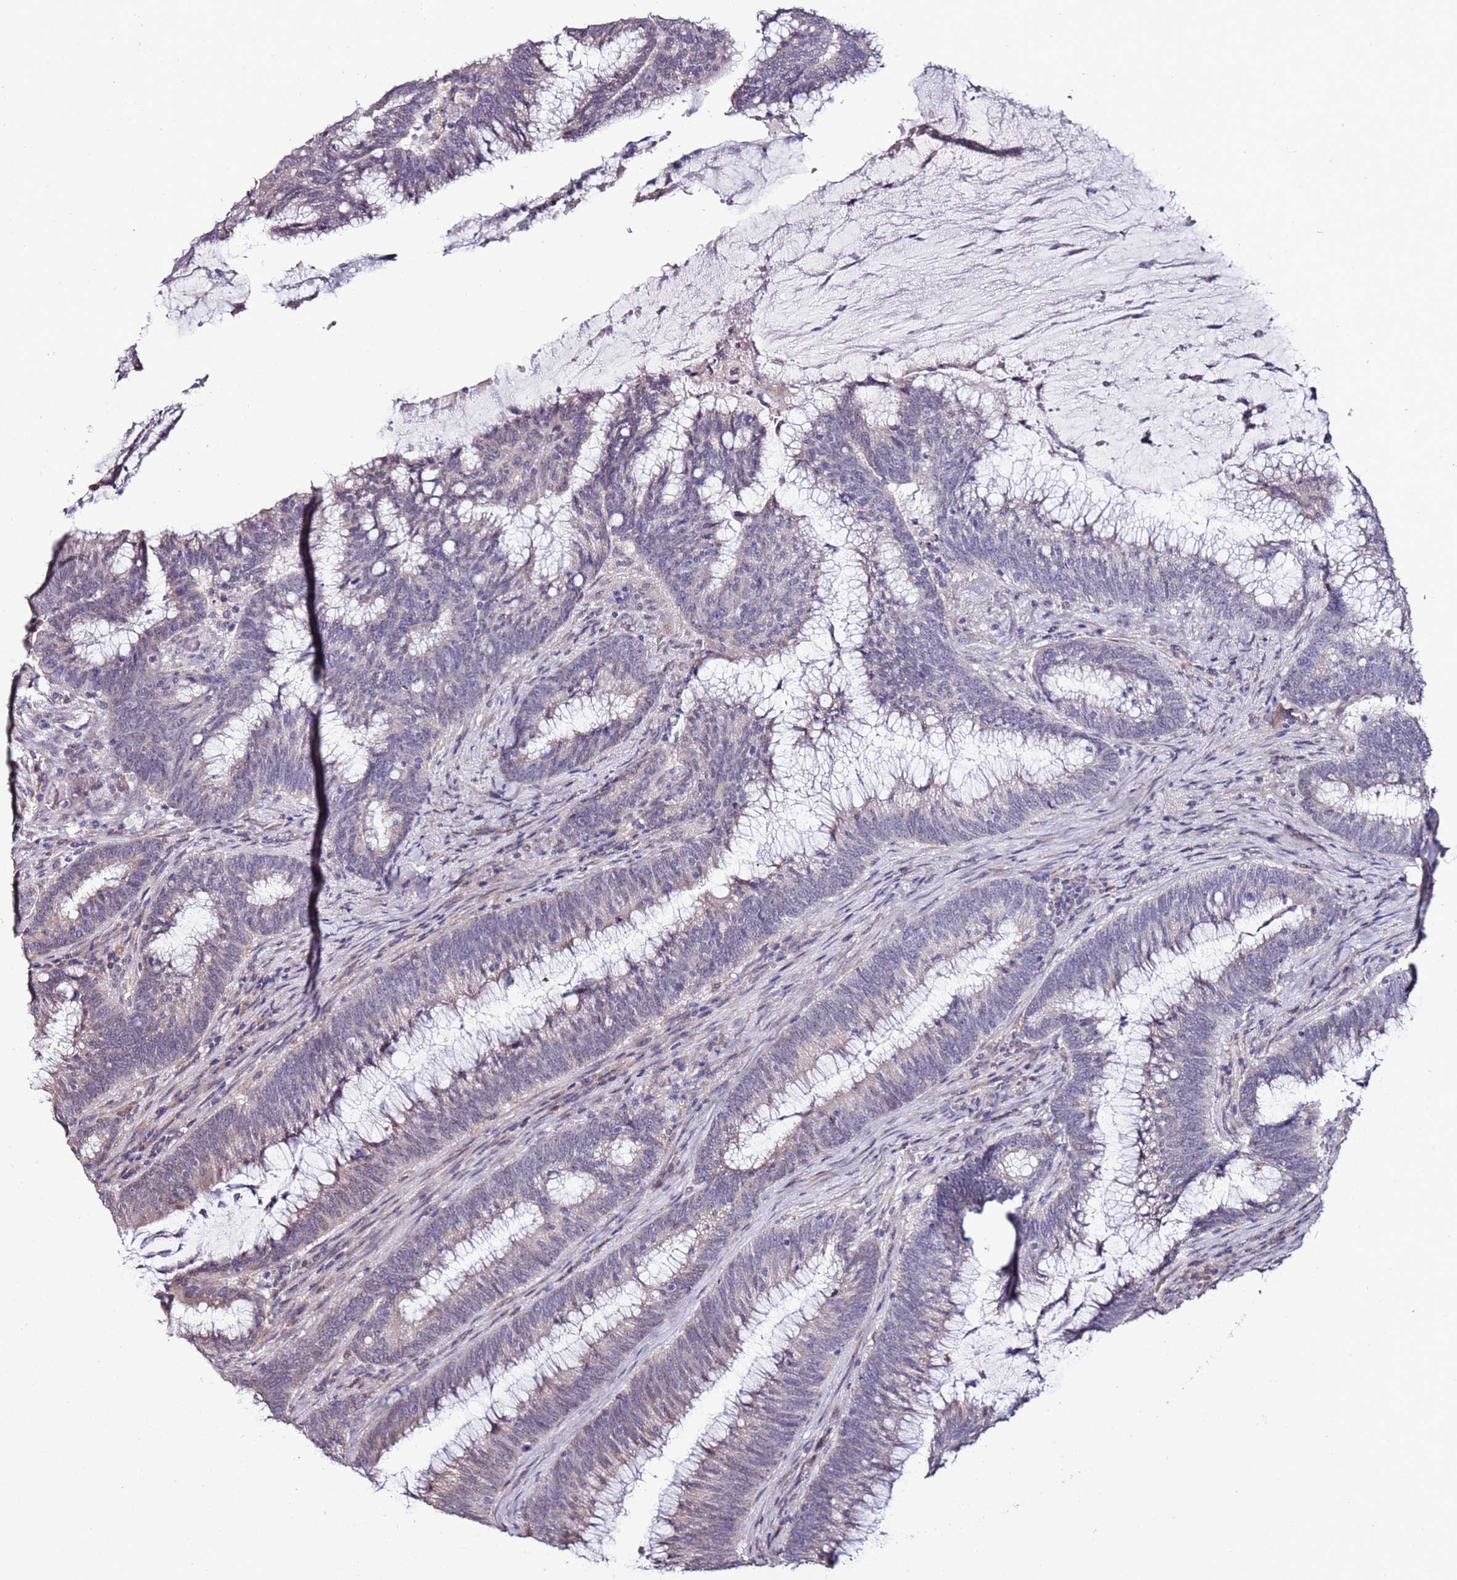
{"staining": {"intensity": "negative", "quantity": "none", "location": "none"}, "tissue": "colorectal cancer", "cell_type": "Tumor cells", "image_type": "cancer", "snomed": [{"axis": "morphology", "description": "Adenocarcinoma, NOS"}, {"axis": "topography", "description": "Rectum"}], "caption": "The IHC photomicrograph has no significant positivity in tumor cells of adenocarcinoma (colorectal) tissue. Nuclei are stained in blue.", "gene": "C3orf80", "patient": {"sex": "female", "age": 77}}